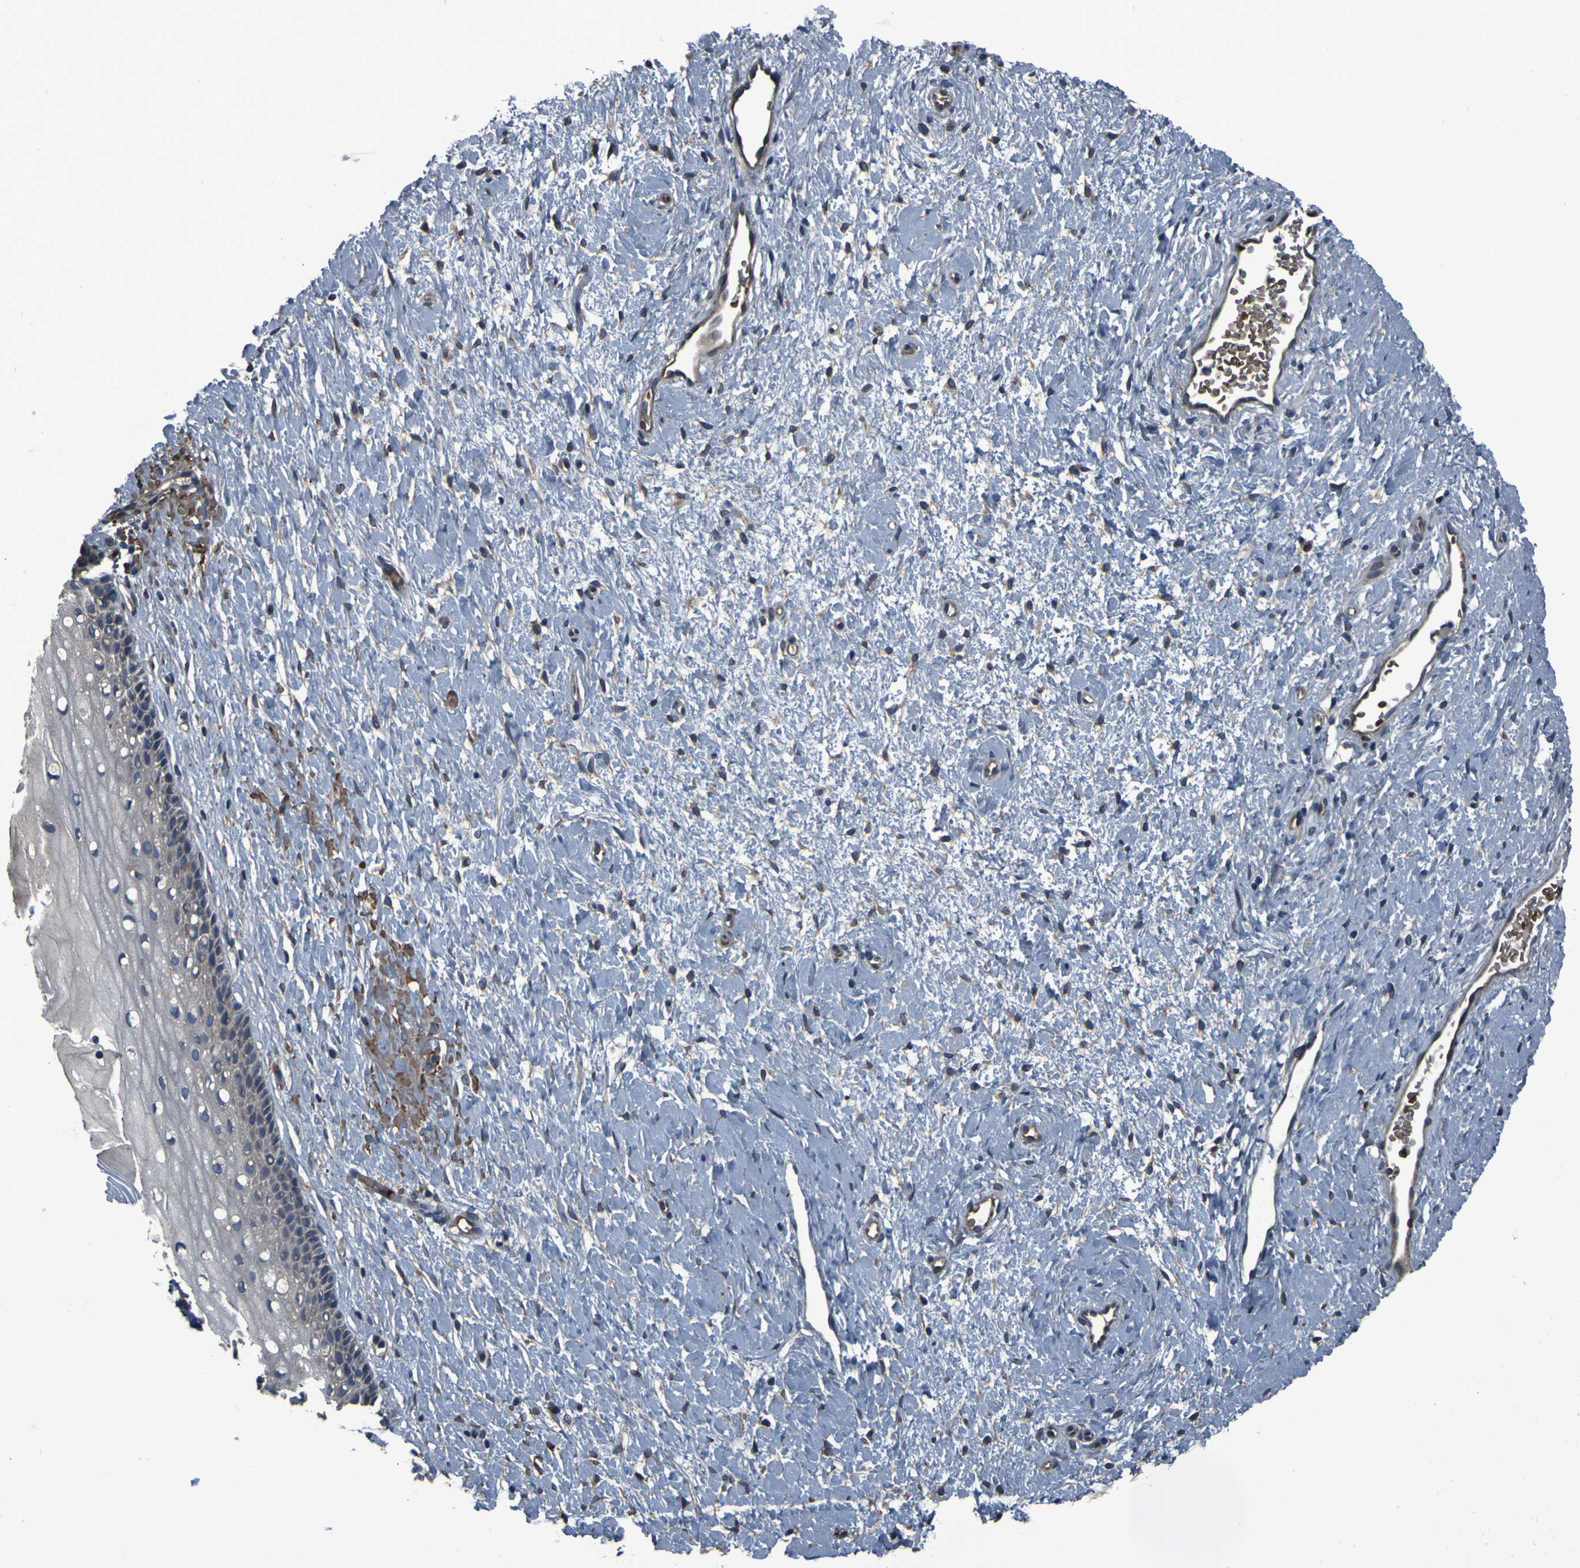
{"staining": {"intensity": "weak", "quantity": "<25%", "location": "cytoplasmic/membranous"}, "tissue": "cervix", "cell_type": "Squamous epithelial cells", "image_type": "normal", "snomed": [{"axis": "morphology", "description": "Normal tissue, NOS"}, {"axis": "topography", "description": "Cervix"}], "caption": "Human cervix stained for a protein using IHC exhibits no positivity in squamous epithelial cells.", "gene": "GRAMD1A", "patient": {"sex": "female", "age": 39}}